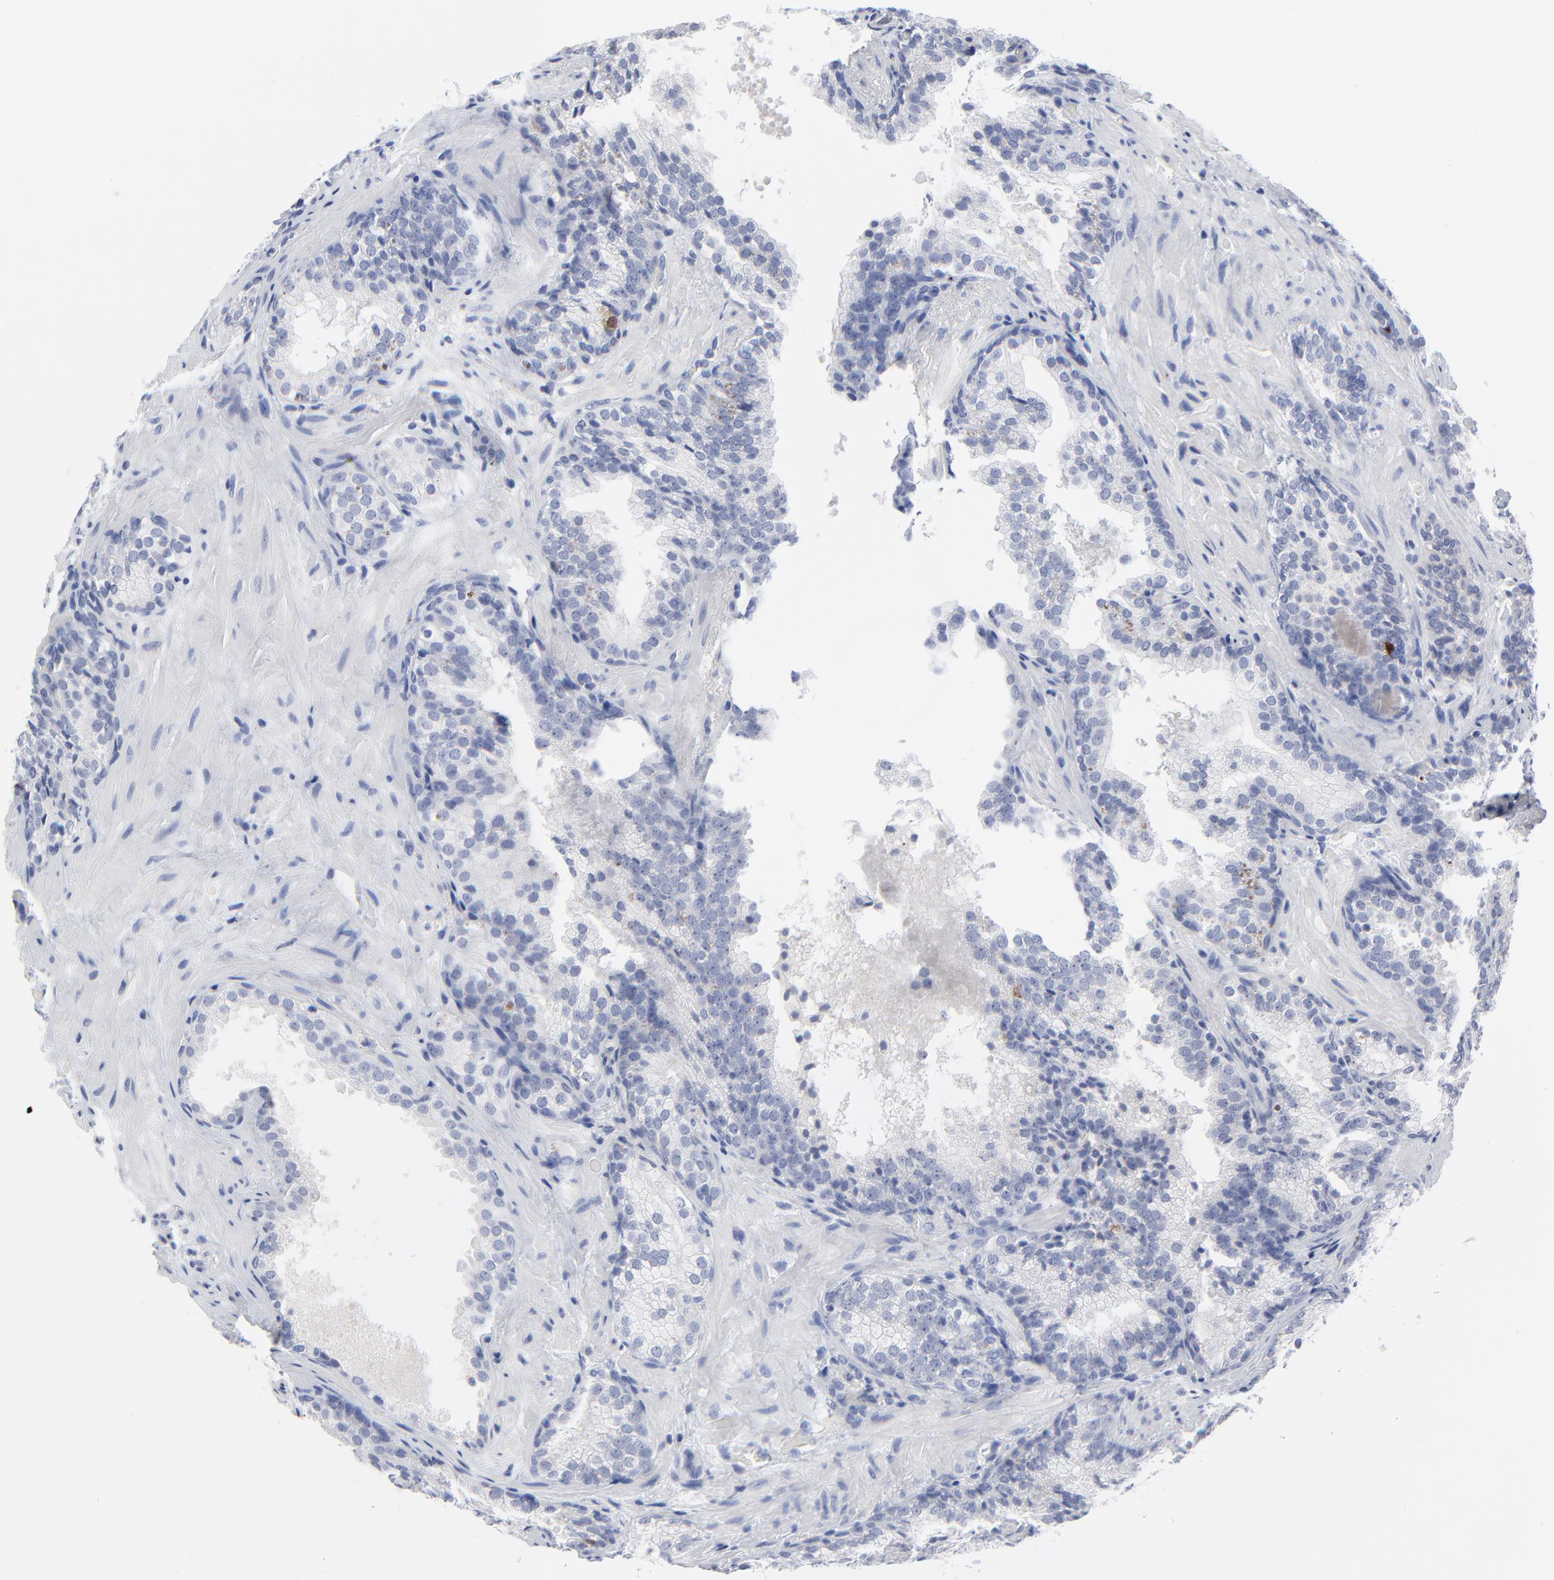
{"staining": {"intensity": "moderate", "quantity": "<25%", "location": "cytoplasmic/membranous,nuclear"}, "tissue": "prostate cancer", "cell_type": "Tumor cells", "image_type": "cancer", "snomed": [{"axis": "morphology", "description": "Adenocarcinoma, Low grade"}, {"axis": "topography", "description": "Prostate"}], "caption": "Immunohistochemical staining of human prostate cancer (low-grade adenocarcinoma) reveals moderate cytoplasmic/membranous and nuclear protein staining in about <25% of tumor cells. (DAB (3,3'-diaminobenzidine) IHC with brightfield microscopy, high magnification).", "gene": "CDK1", "patient": {"sex": "male", "age": 69}}